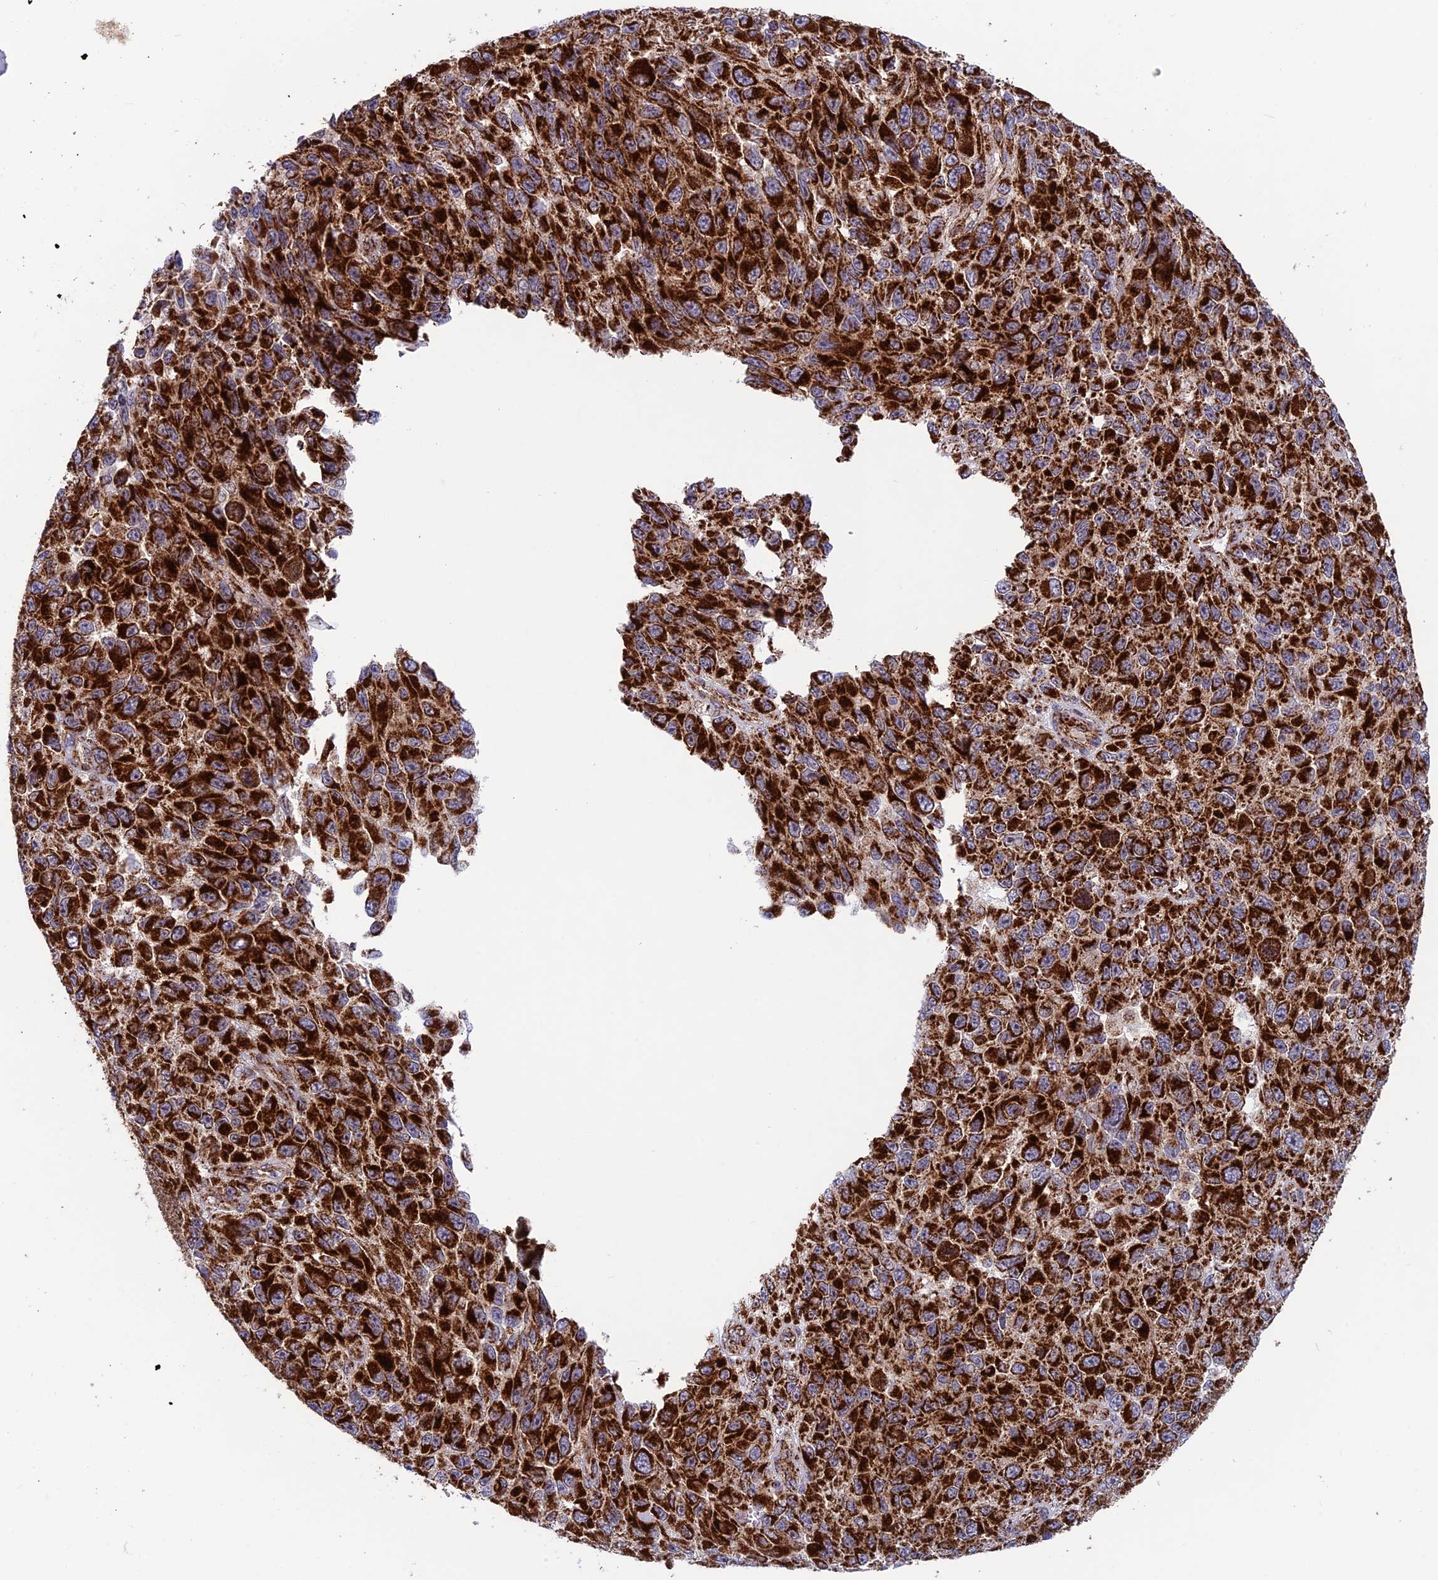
{"staining": {"intensity": "strong", "quantity": ">75%", "location": "cytoplasmic/membranous"}, "tissue": "melanoma", "cell_type": "Tumor cells", "image_type": "cancer", "snomed": [{"axis": "morphology", "description": "Normal tissue, NOS"}, {"axis": "morphology", "description": "Malignant melanoma, NOS"}, {"axis": "topography", "description": "Skin"}], "caption": "Immunohistochemical staining of melanoma demonstrates high levels of strong cytoplasmic/membranous protein positivity in about >75% of tumor cells.", "gene": "MRPS18B", "patient": {"sex": "female", "age": 96}}